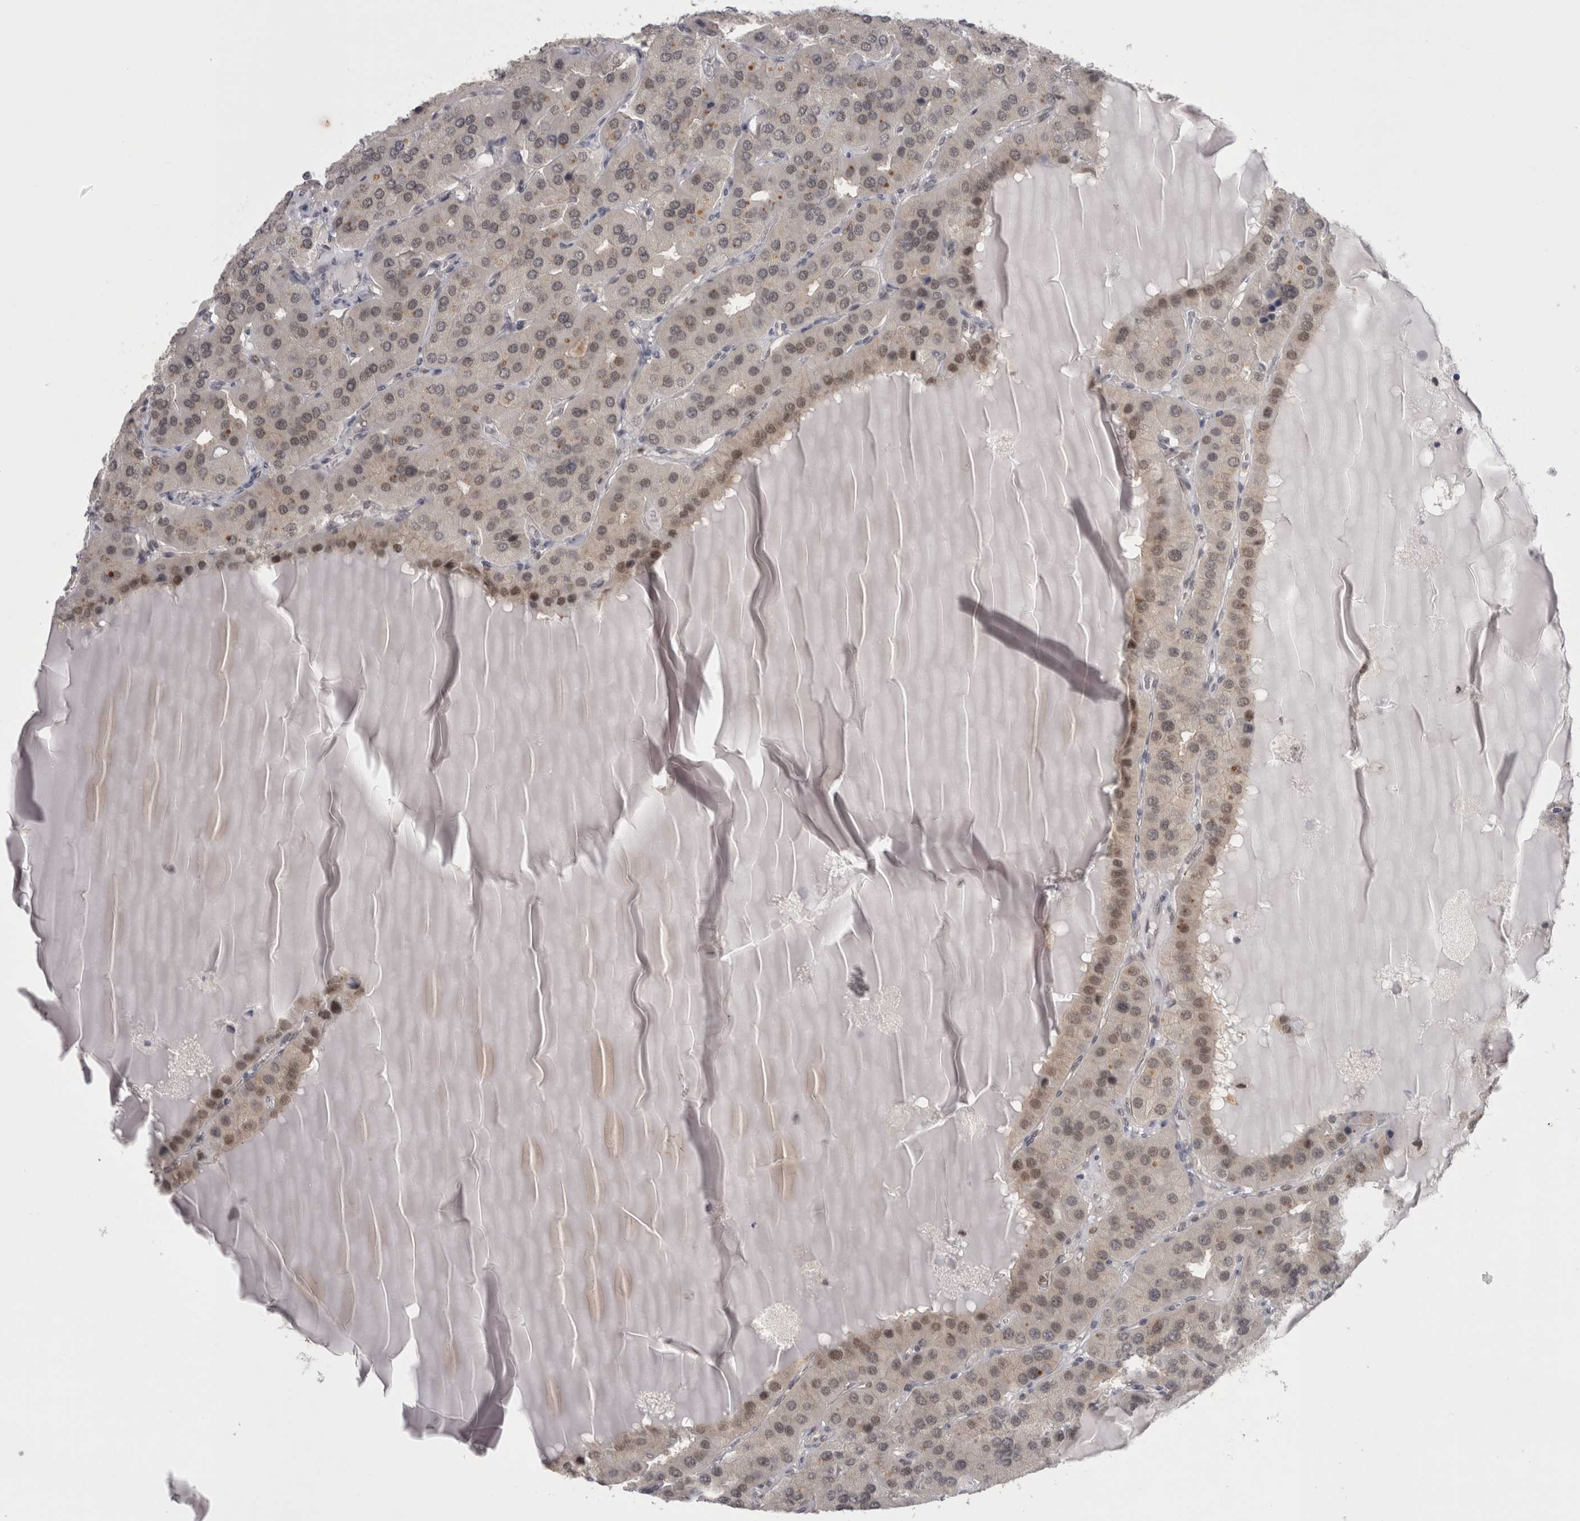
{"staining": {"intensity": "moderate", "quantity": "<25%", "location": "nuclear"}, "tissue": "parathyroid gland", "cell_type": "Glandular cells", "image_type": "normal", "snomed": [{"axis": "morphology", "description": "Normal tissue, NOS"}, {"axis": "morphology", "description": "Adenoma, NOS"}, {"axis": "topography", "description": "Parathyroid gland"}], "caption": "This is an image of immunohistochemistry staining of benign parathyroid gland, which shows moderate expression in the nuclear of glandular cells.", "gene": "PSMB2", "patient": {"sex": "female", "age": 86}}